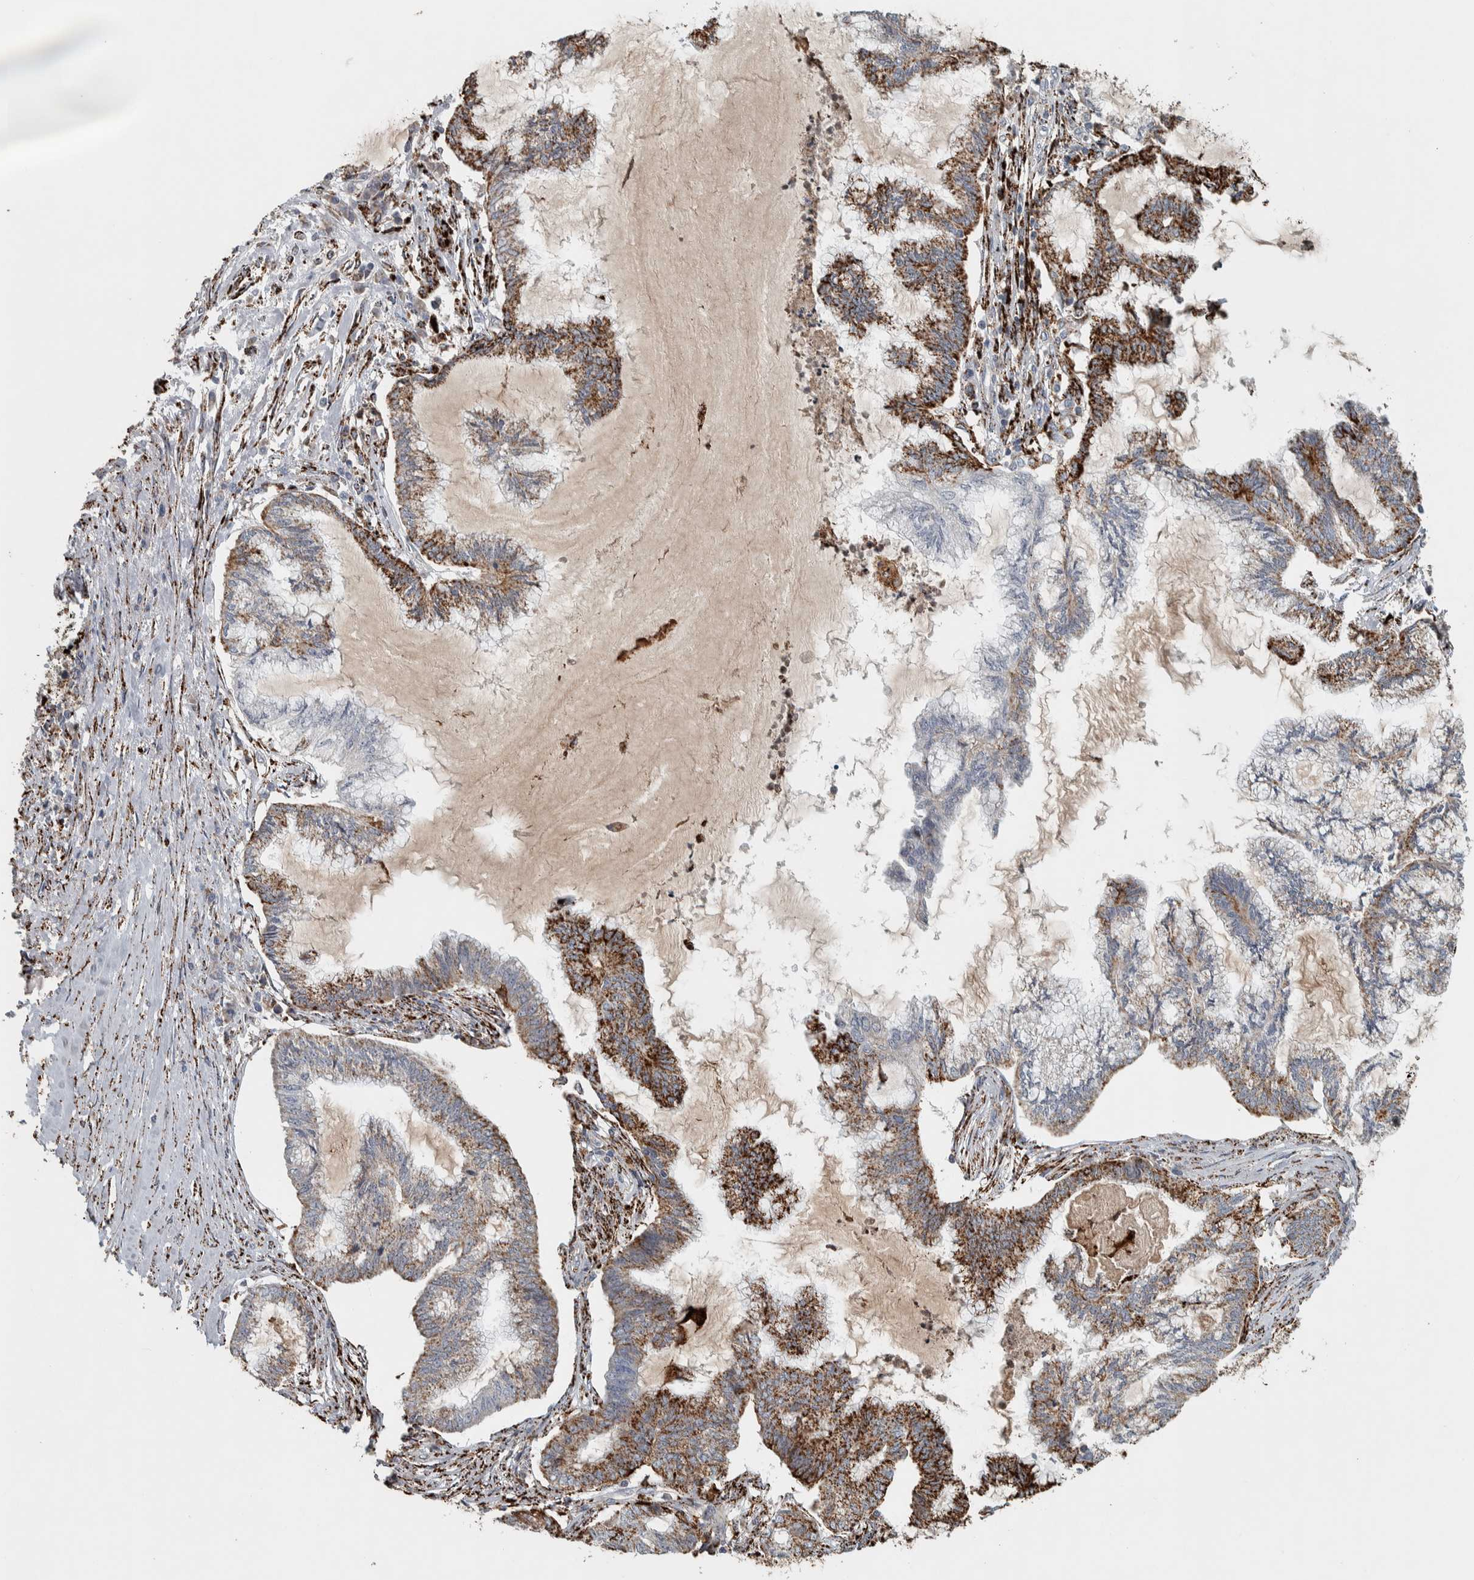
{"staining": {"intensity": "strong", "quantity": "25%-75%", "location": "cytoplasmic/membranous"}, "tissue": "endometrial cancer", "cell_type": "Tumor cells", "image_type": "cancer", "snomed": [{"axis": "morphology", "description": "Adenocarcinoma, NOS"}, {"axis": "topography", "description": "Endometrium"}], "caption": "Brown immunohistochemical staining in human endometrial cancer reveals strong cytoplasmic/membranous positivity in approximately 25%-75% of tumor cells.", "gene": "FAM78A", "patient": {"sex": "female", "age": 86}}